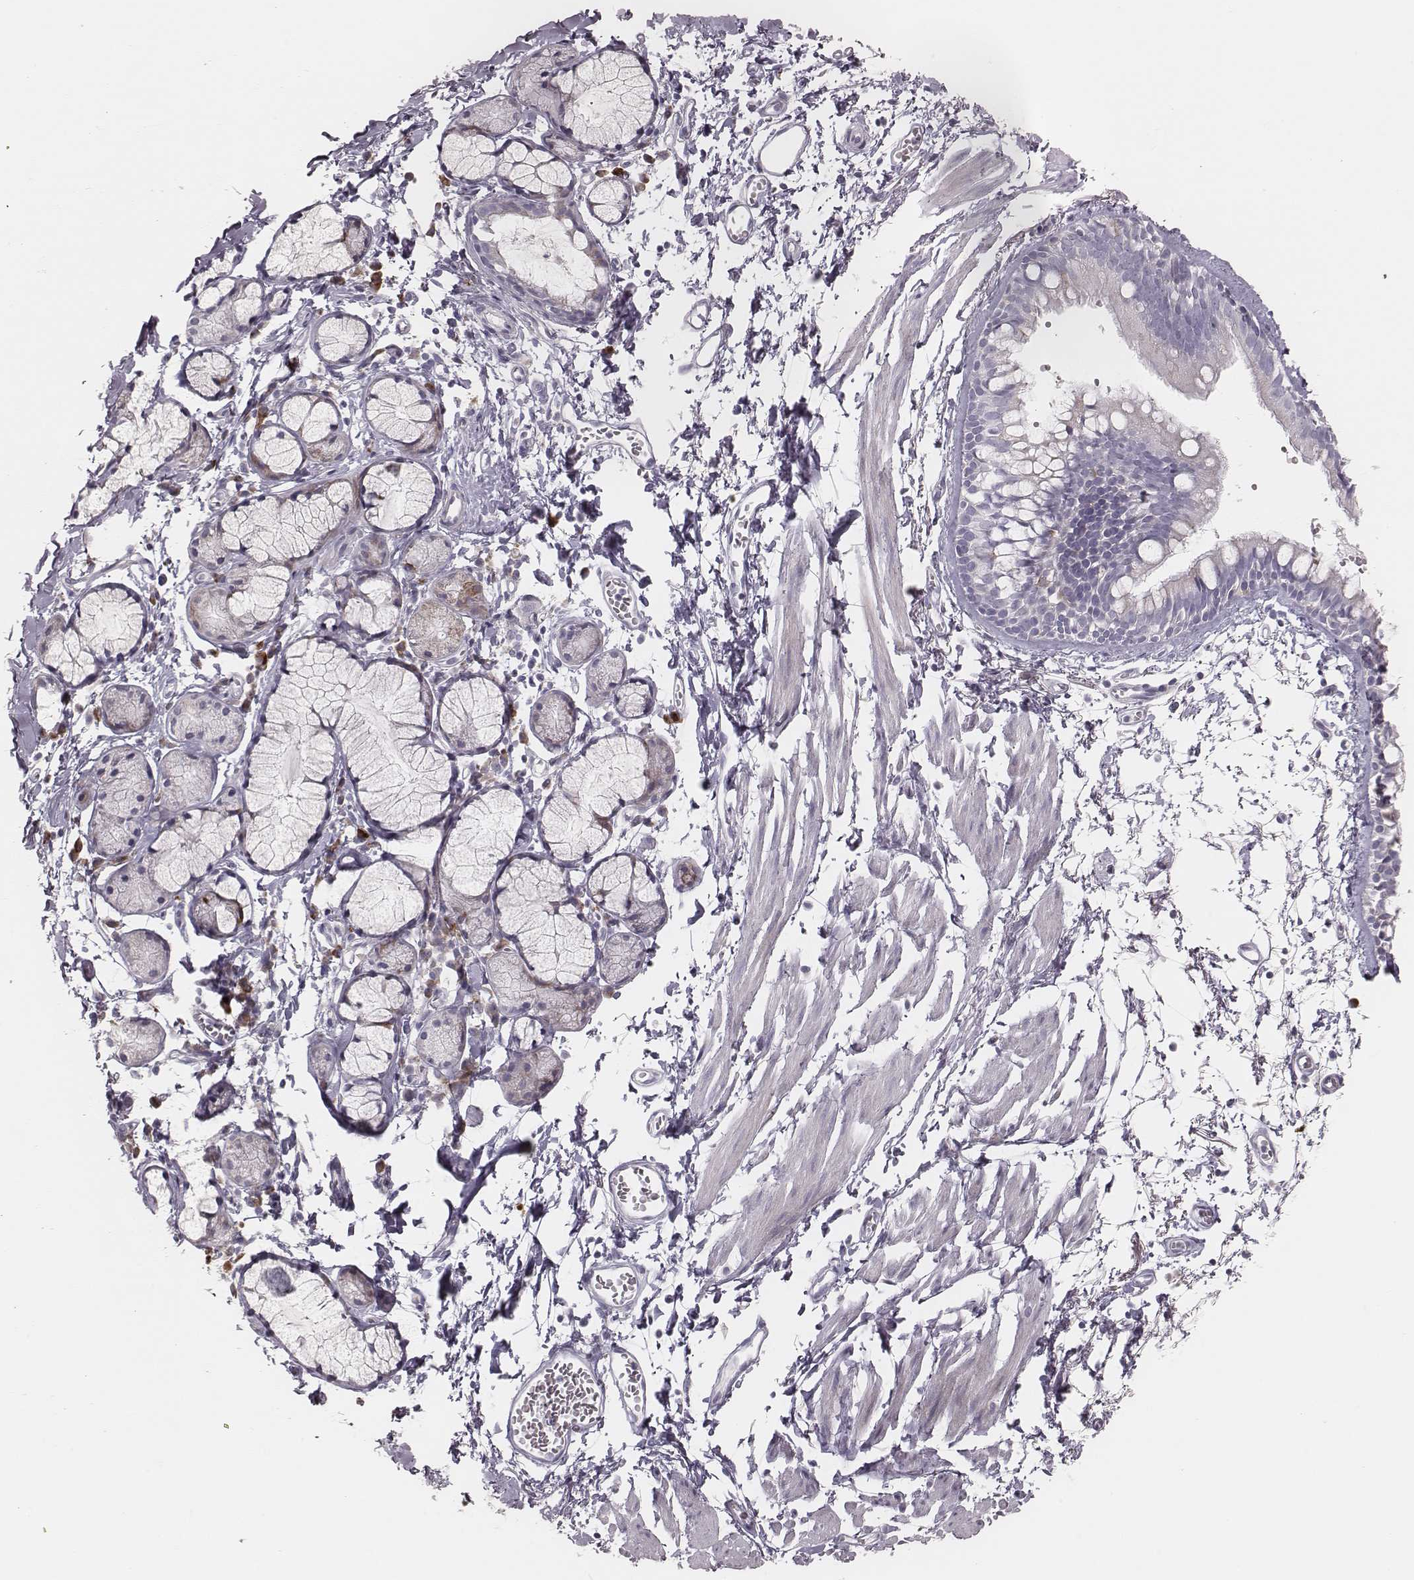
{"staining": {"intensity": "negative", "quantity": "none", "location": "none"}, "tissue": "bronchus", "cell_type": "Respiratory epithelial cells", "image_type": "normal", "snomed": [{"axis": "morphology", "description": "Normal tissue, NOS"}, {"axis": "topography", "description": "Cartilage tissue"}, {"axis": "topography", "description": "Bronchus"}], "caption": "DAB immunohistochemical staining of benign bronchus displays no significant expression in respiratory epithelial cells. (DAB (3,3'-diaminobenzidine) immunohistochemistry (IHC) with hematoxylin counter stain).", "gene": "KIF5C", "patient": {"sex": "female", "age": 59}}